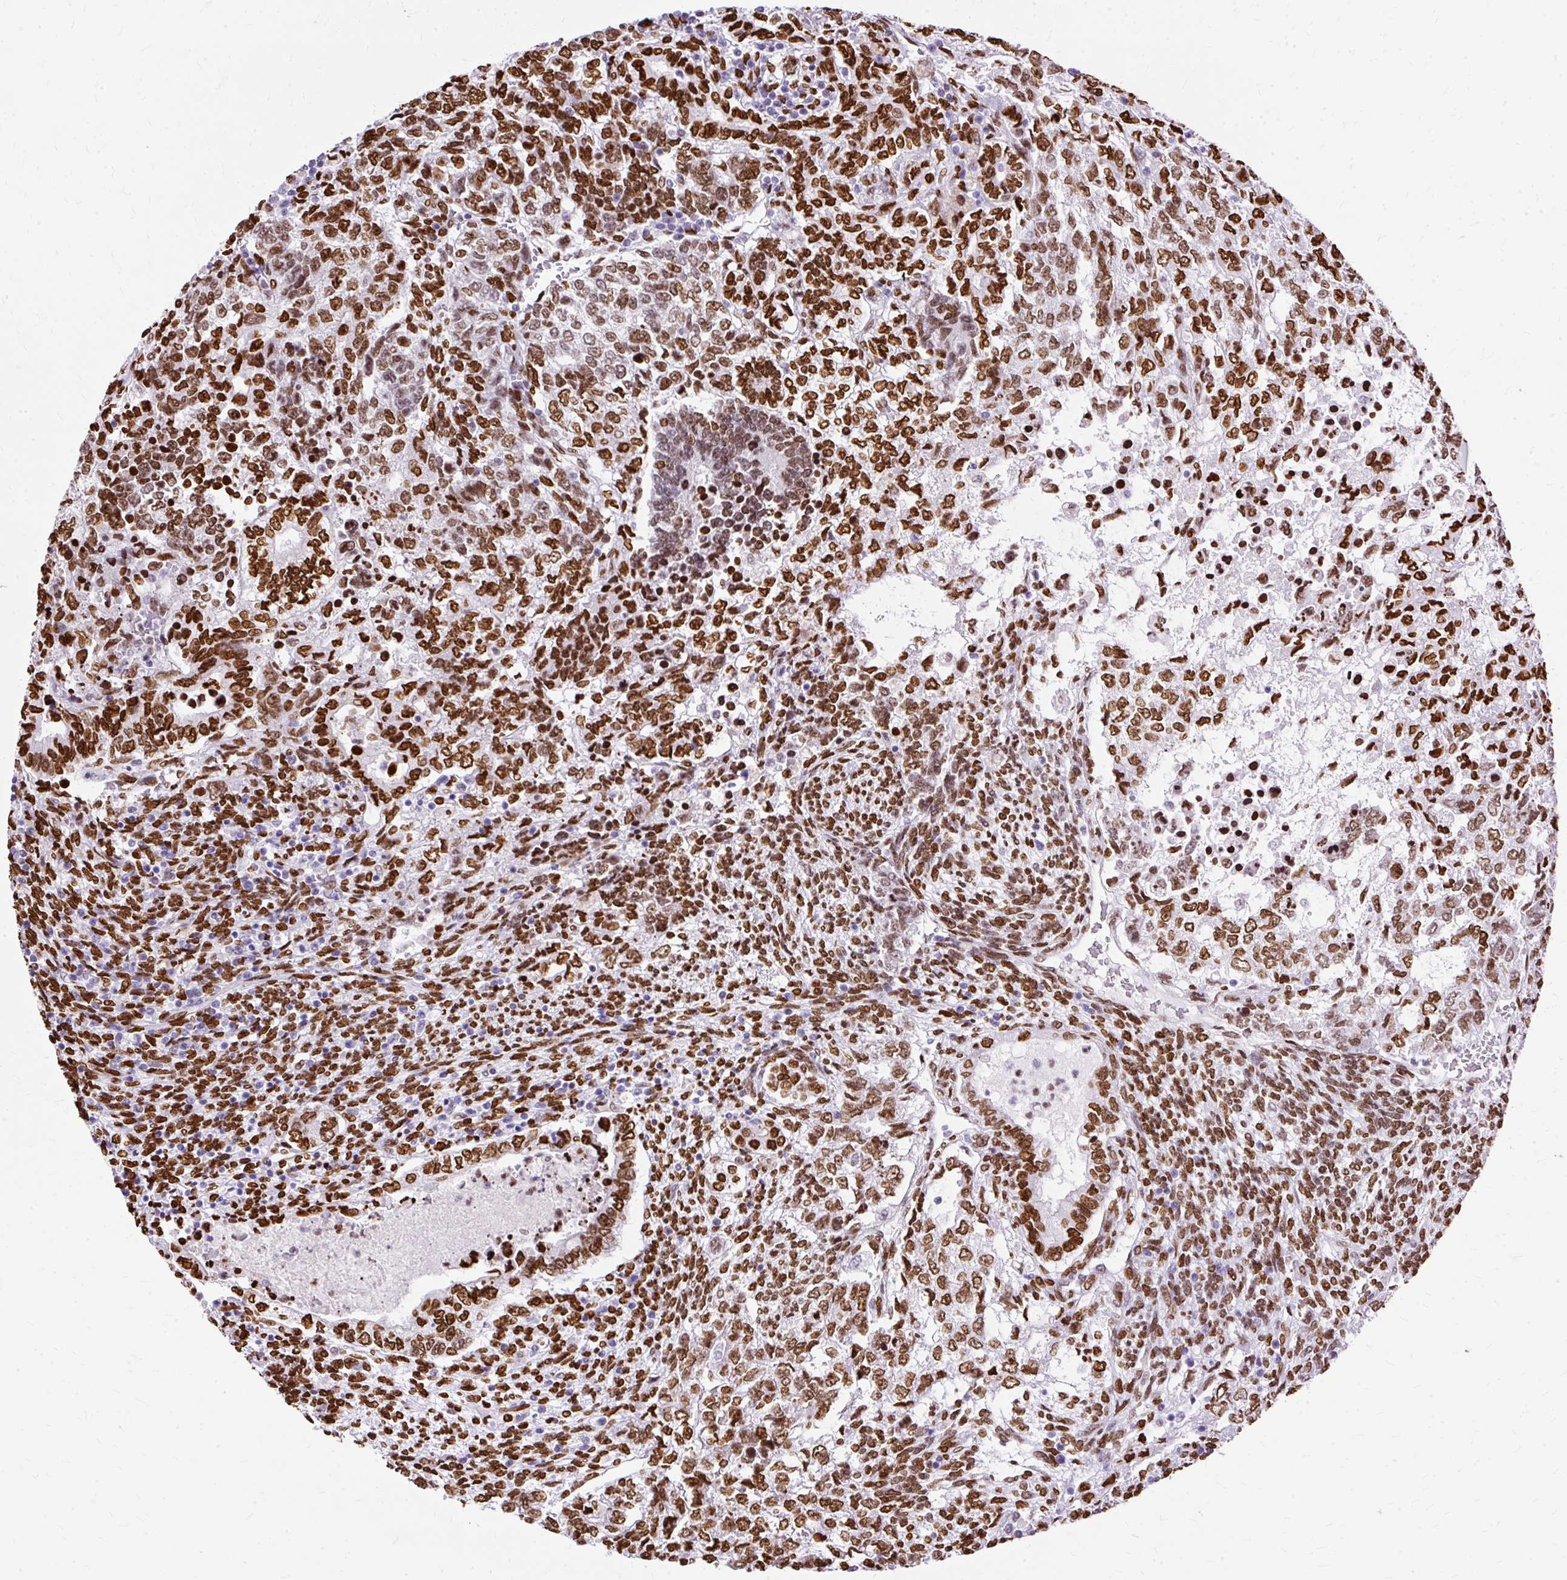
{"staining": {"intensity": "strong", "quantity": ">75%", "location": "nuclear"}, "tissue": "testis cancer", "cell_type": "Tumor cells", "image_type": "cancer", "snomed": [{"axis": "morphology", "description": "Carcinoma, Embryonal, NOS"}, {"axis": "topography", "description": "Testis"}], "caption": "Immunohistochemistry photomicrograph of human testis cancer (embryonal carcinoma) stained for a protein (brown), which exhibits high levels of strong nuclear positivity in about >75% of tumor cells.", "gene": "TMEM184C", "patient": {"sex": "male", "age": 23}}